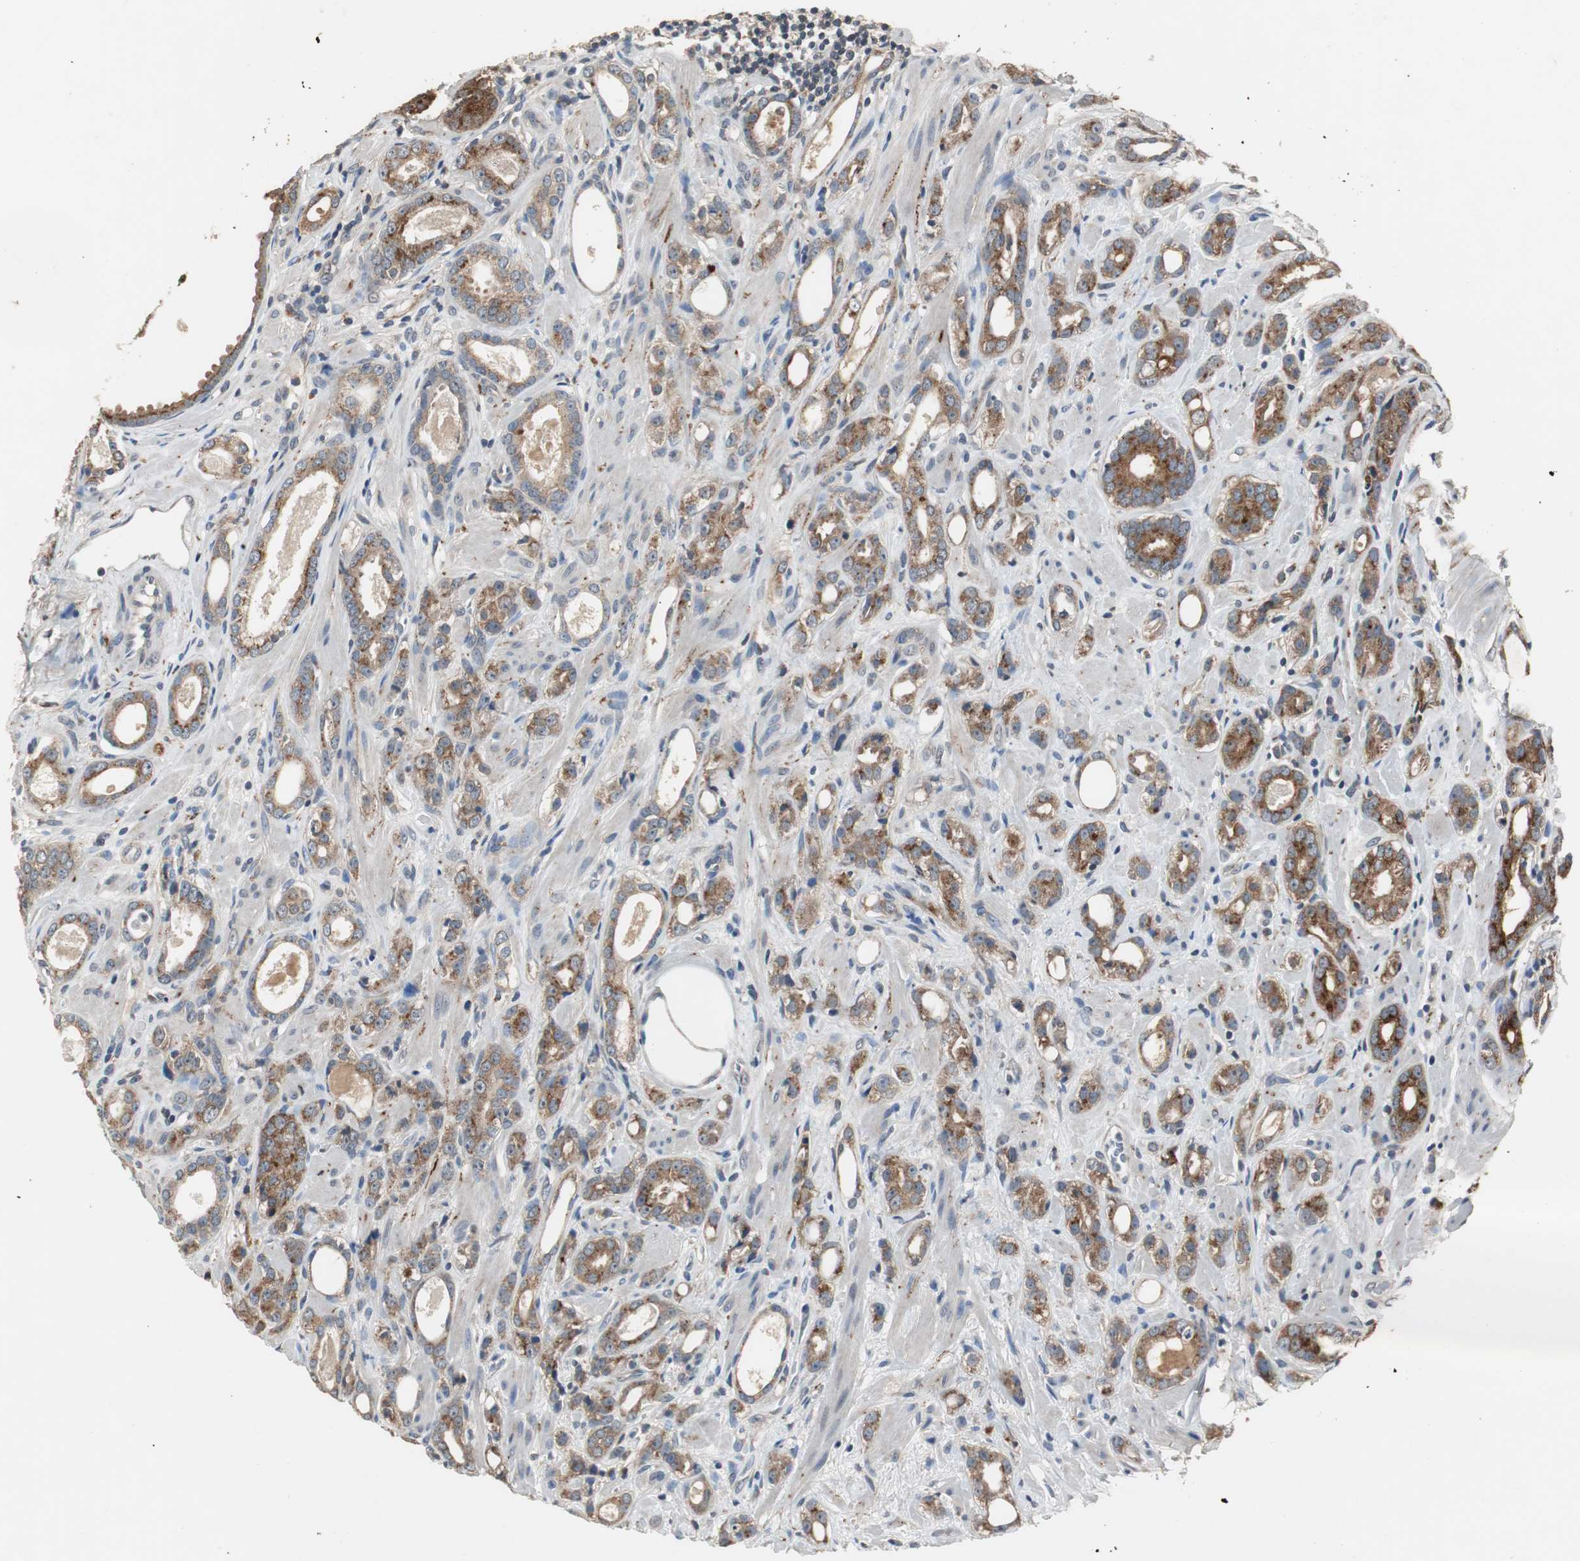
{"staining": {"intensity": "moderate", "quantity": "25%-75%", "location": "cytoplasmic/membranous"}, "tissue": "prostate cancer", "cell_type": "Tumor cells", "image_type": "cancer", "snomed": [{"axis": "morphology", "description": "Adenocarcinoma, Low grade"}, {"axis": "topography", "description": "Prostate"}], "caption": "Immunohistochemical staining of human prostate low-grade adenocarcinoma demonstrates medium levels of moderate cytoplasmic/membranous expression in approximately 25%-75% of tumor cells.", "gene": "PTPRN2", "patient": {"sex": "male", "age": 57}}